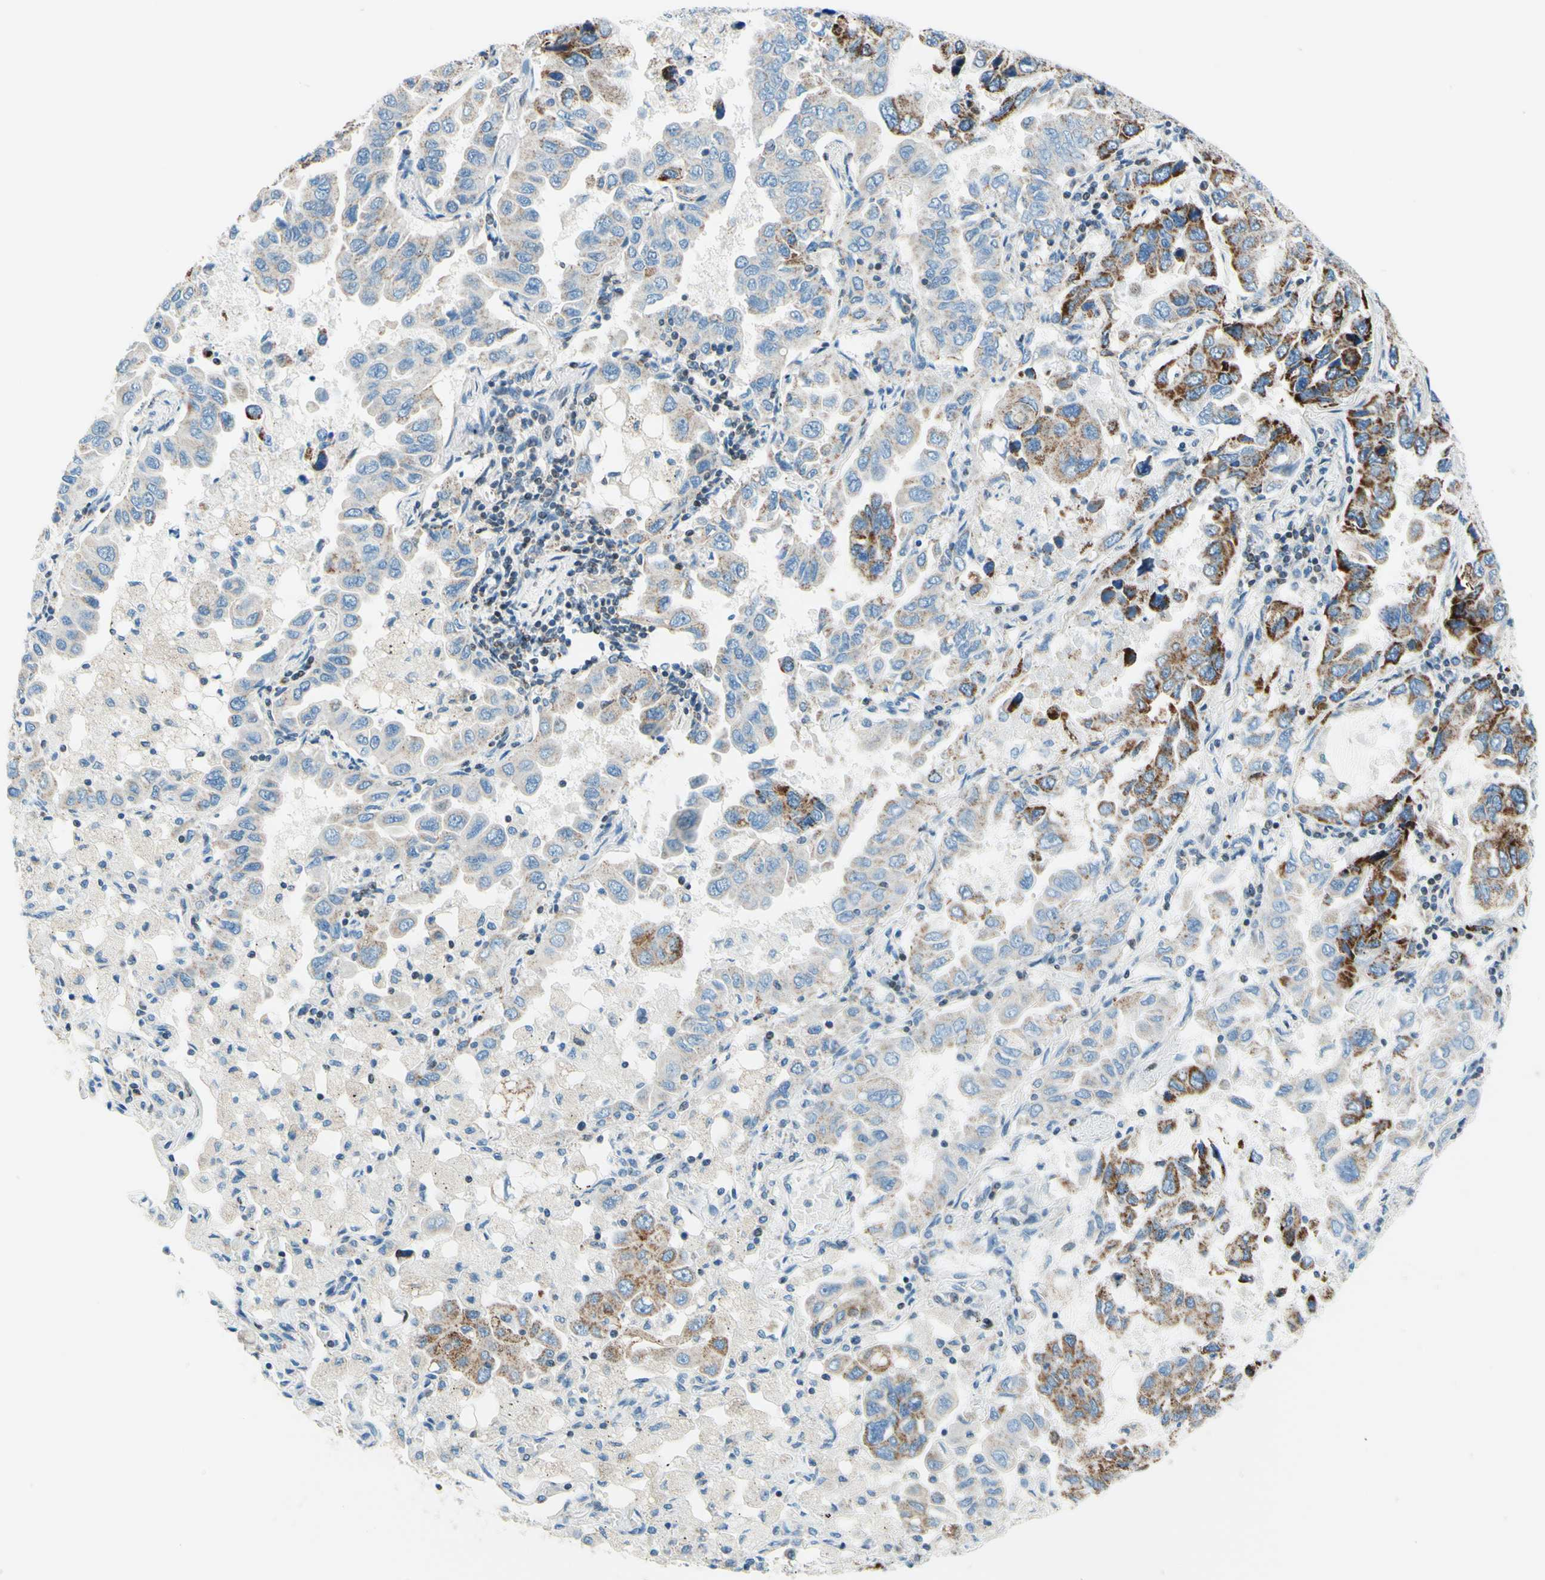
{"staining": {"intensity": "moderate", "quantity": "25%-75%", "location": "cytoplasmic/membranous"}, "tissue": "lung cancer", "cell_type": "Tumor cells", "image_type": "cancer", "snomed": [{"axis": "morphology", "description": "Adenocarcinoma, NOS"}, {"axis": "topography", "description": "Lung"}], "caption": "Immunohistochemistry histopathology image of human lung adenocarcinoma stained for a protein (brown), which shows medium levels of moderate cytoplasmic/membranous expression in about 25%-75% of tumor cells.", "gene": "CBX7", "patient": {"sex": "male", "age": 64}}